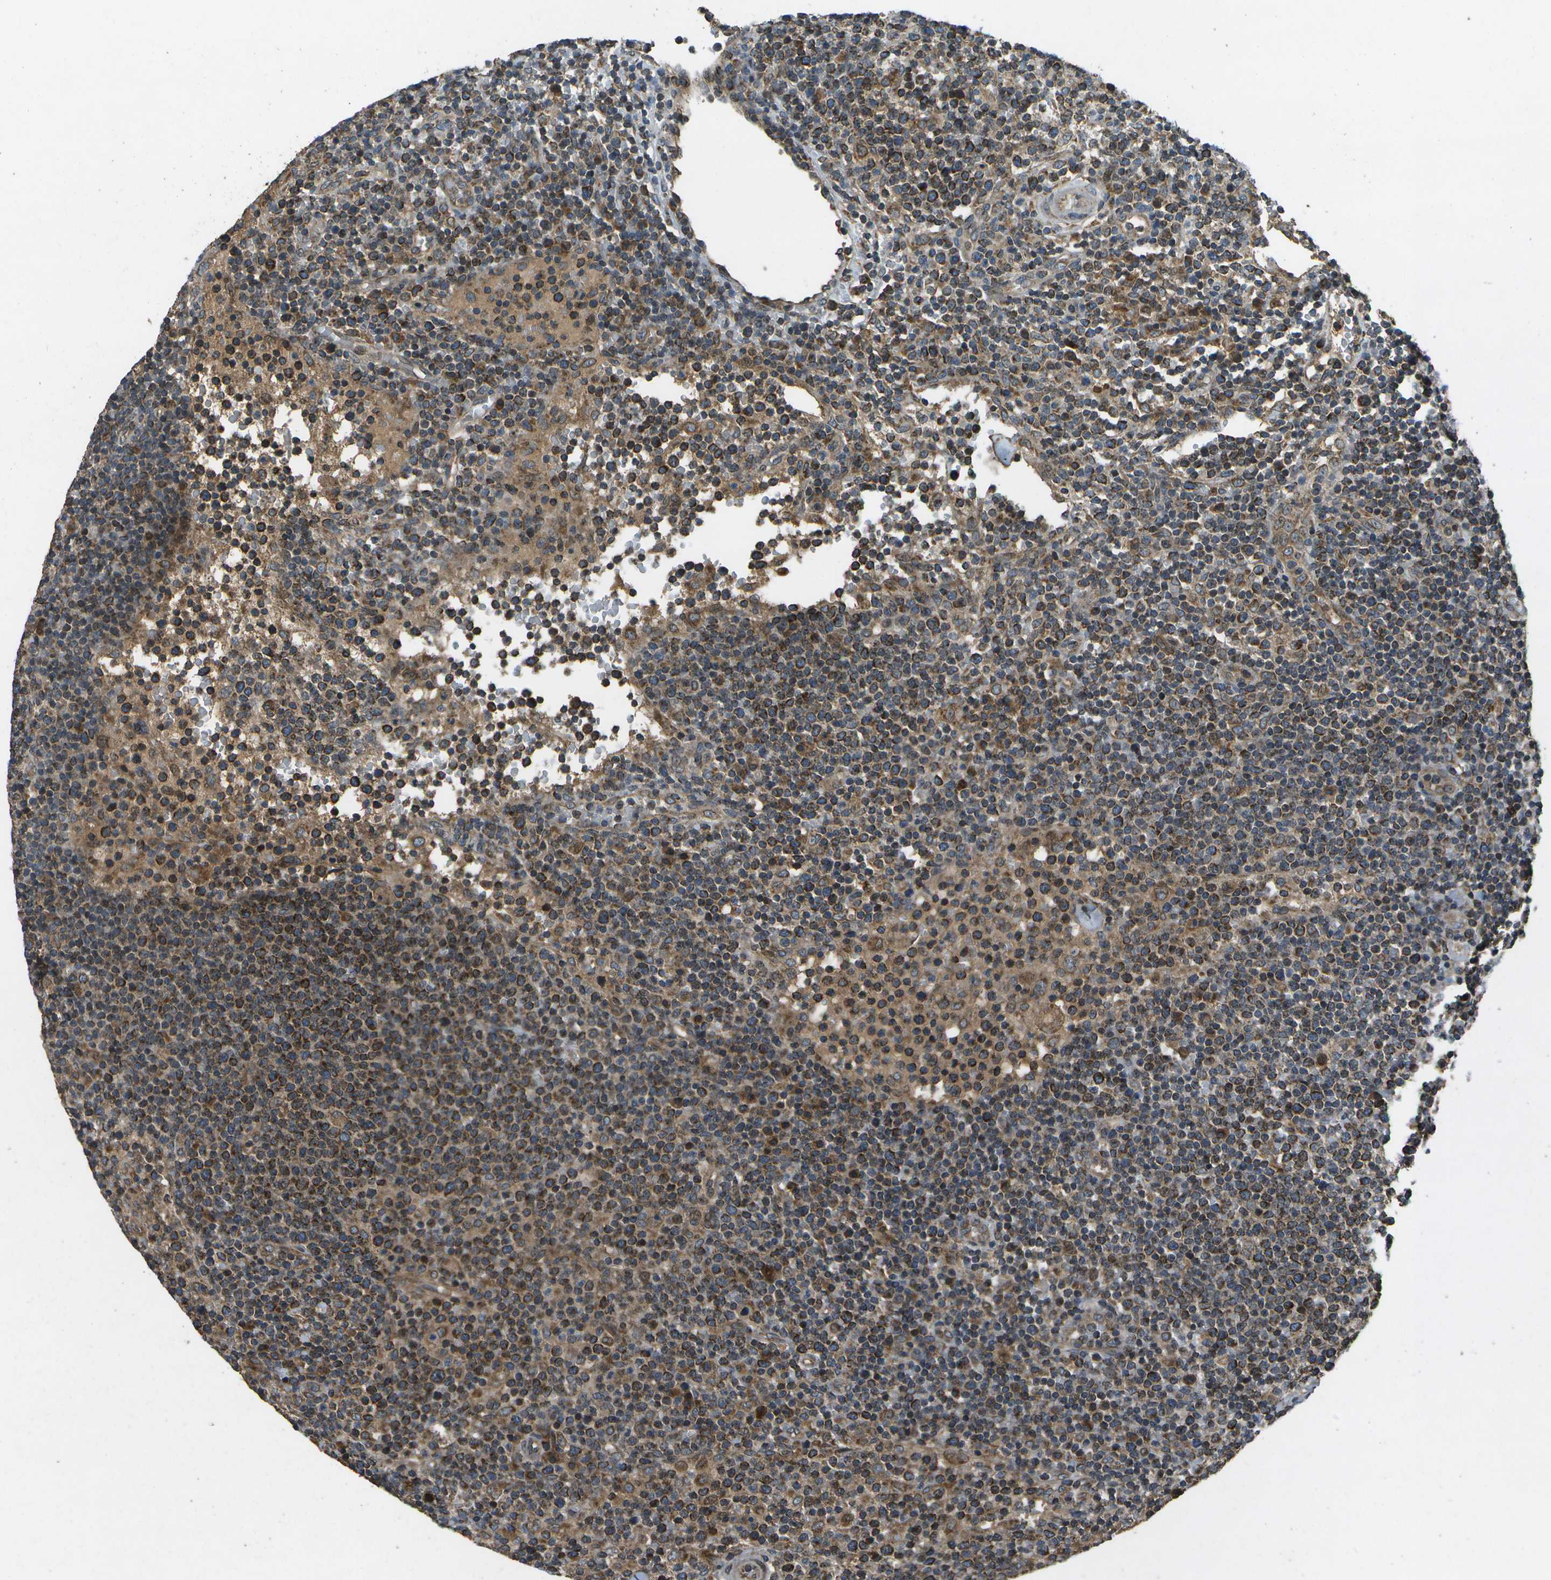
{"staining": {"intensity": "strong", "quantity": ">75%", "location": "cytoplasmic/membranous"}, "tissue": "lymphoma", "cell_type": "Tumor cells", "image_type": "cancer", "snomed": [{"axis": "morphology", "description": "Malignant lymphoma, non-Hodgkin's type, High grade"}, {"axis": "topography", "description": "Lymph node"}], "caption": "Immunohistochemistry (IHC) image of neoplastic tissue: human high-grade malignant lymphoma, non-Hodgkin's type stained using immunohistochemistry exhibits high levels of strong protein expression localized specifically in the cytoplasmic/membranous of tumor cells, appearing as a cytoplasmic/membranous brown color.", "gene": "HFE", "patient": {"sex": "male", "age": 61}}